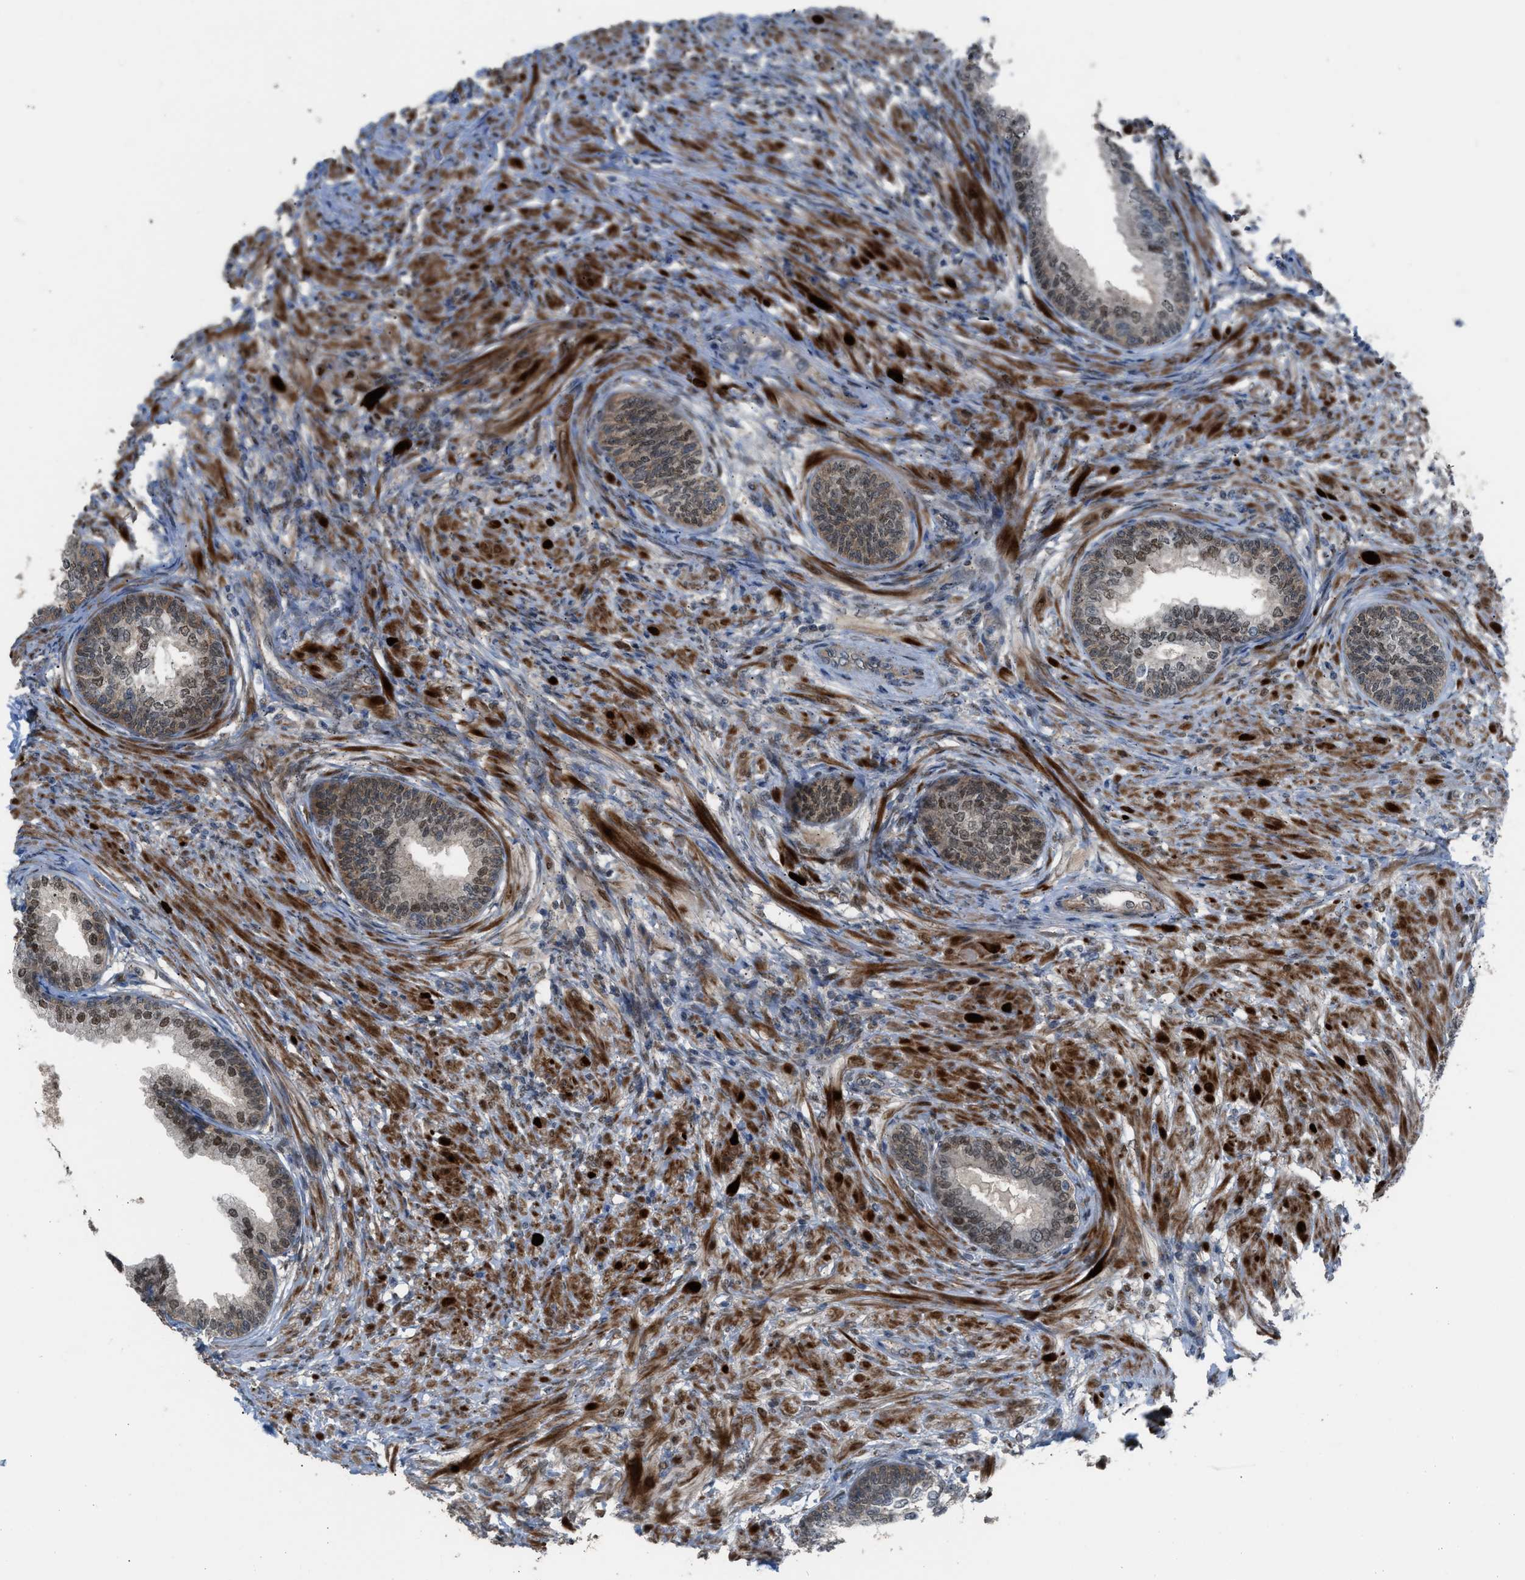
{"staining": {"intensity": "moderate", "quantity": ">75%", "location": "nuclear"}, "tissue": "prostate", "cell_type": "Glandular cells", "image_type": "normal", "snomed": [{"axis": "morphology", "description": "Normal tissue, NOS"}, {"axis": "topography", "description": "Prostate"}], "caption": "About >75% of glandular cells in unremarkable prostate exhibit moderate nuclear protein staining as visualized by brown immunohistochemical staining.", "gene": "CRTC1", "patient": {"sex": "male", "age": 76}}